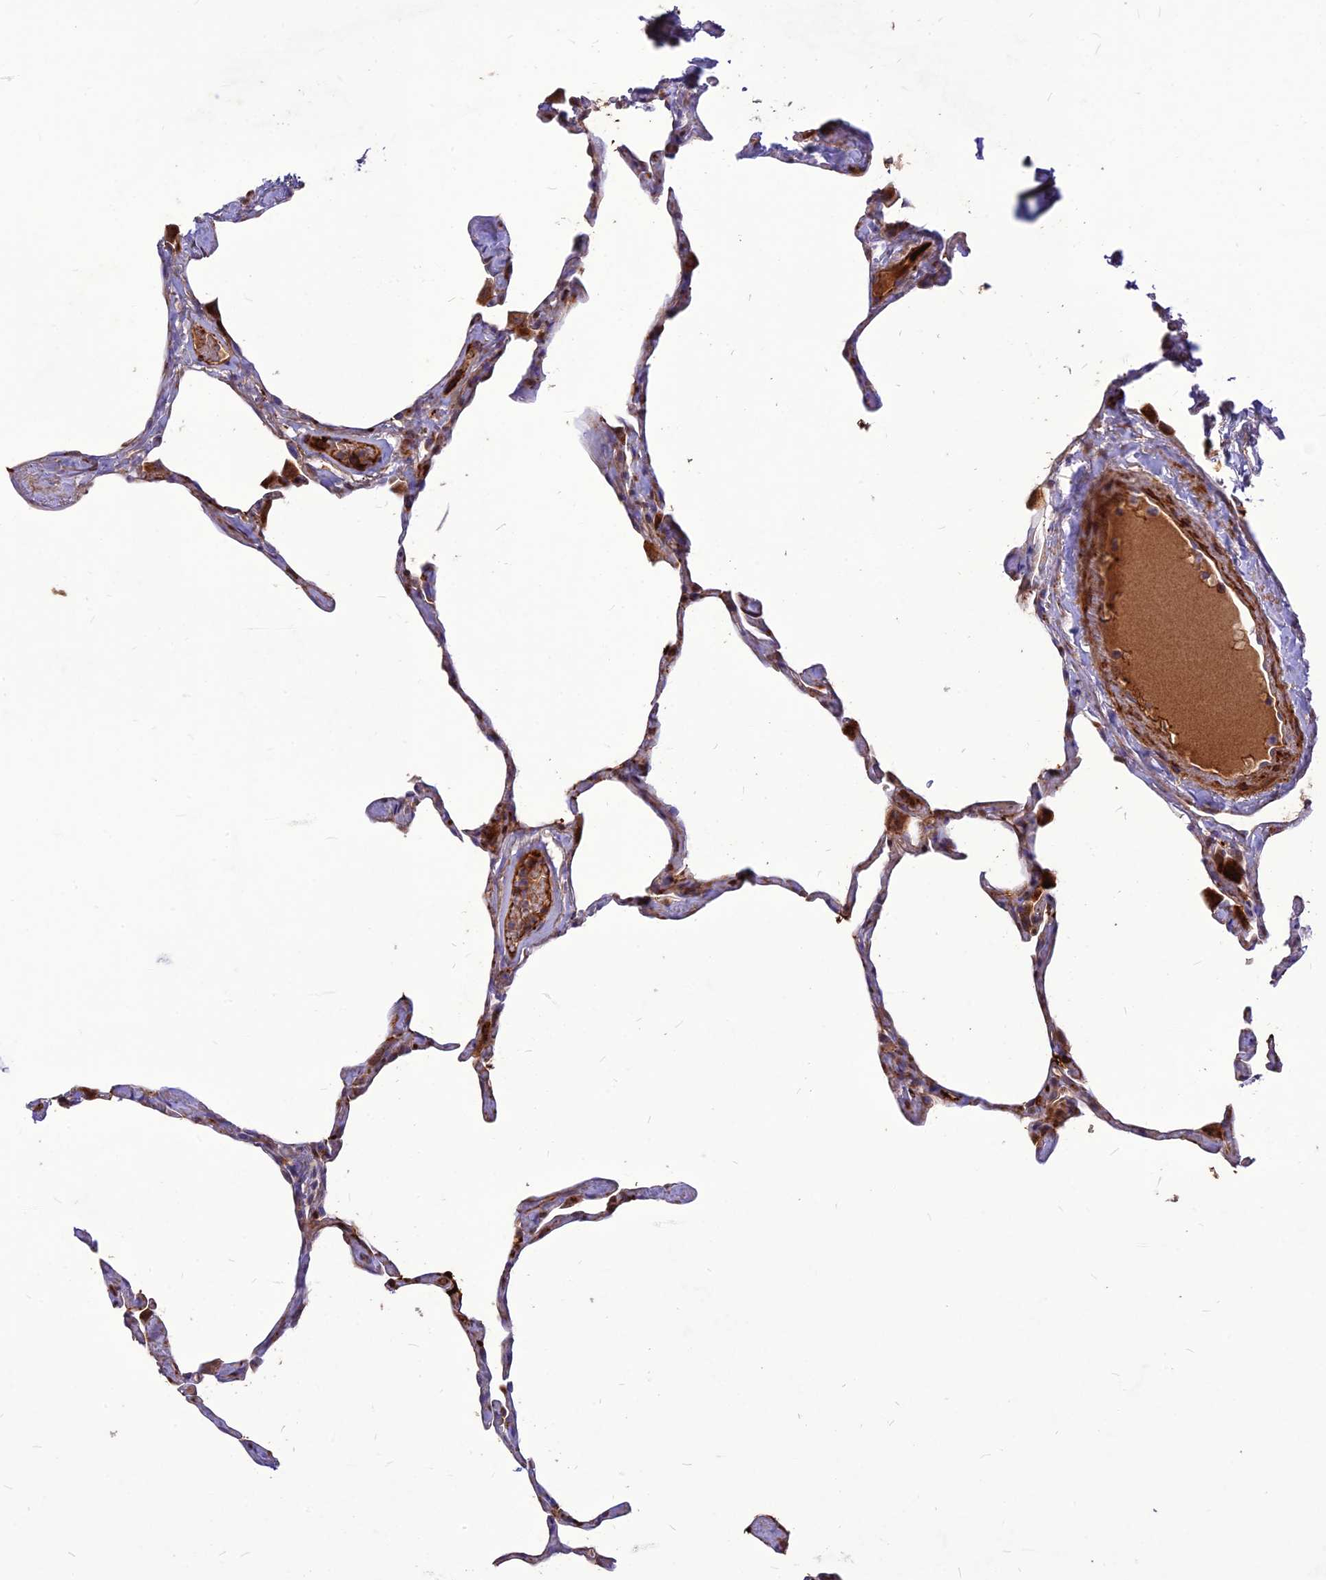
{"staining": {"intensity": "strong", "quantity": "25%-75%", "location": "cytoplasmic/membranous"}, "tissue": "lung", "cell_type": "Alveolar cells", "image_type": "normal", "snomed": [{"axis": "morphology", "description": "Normal tissue, NOS"}, {"axis": "topography", "description": "Lung"}], "caption": "Strong cytoplasmic/membranous expression for a protein is seen in approximately 25%-75% of alveolar cells of benign lung using immunohistochemistry.", "gene": "RIMOC1", "patient": {"sex": "male", "age": 65}}